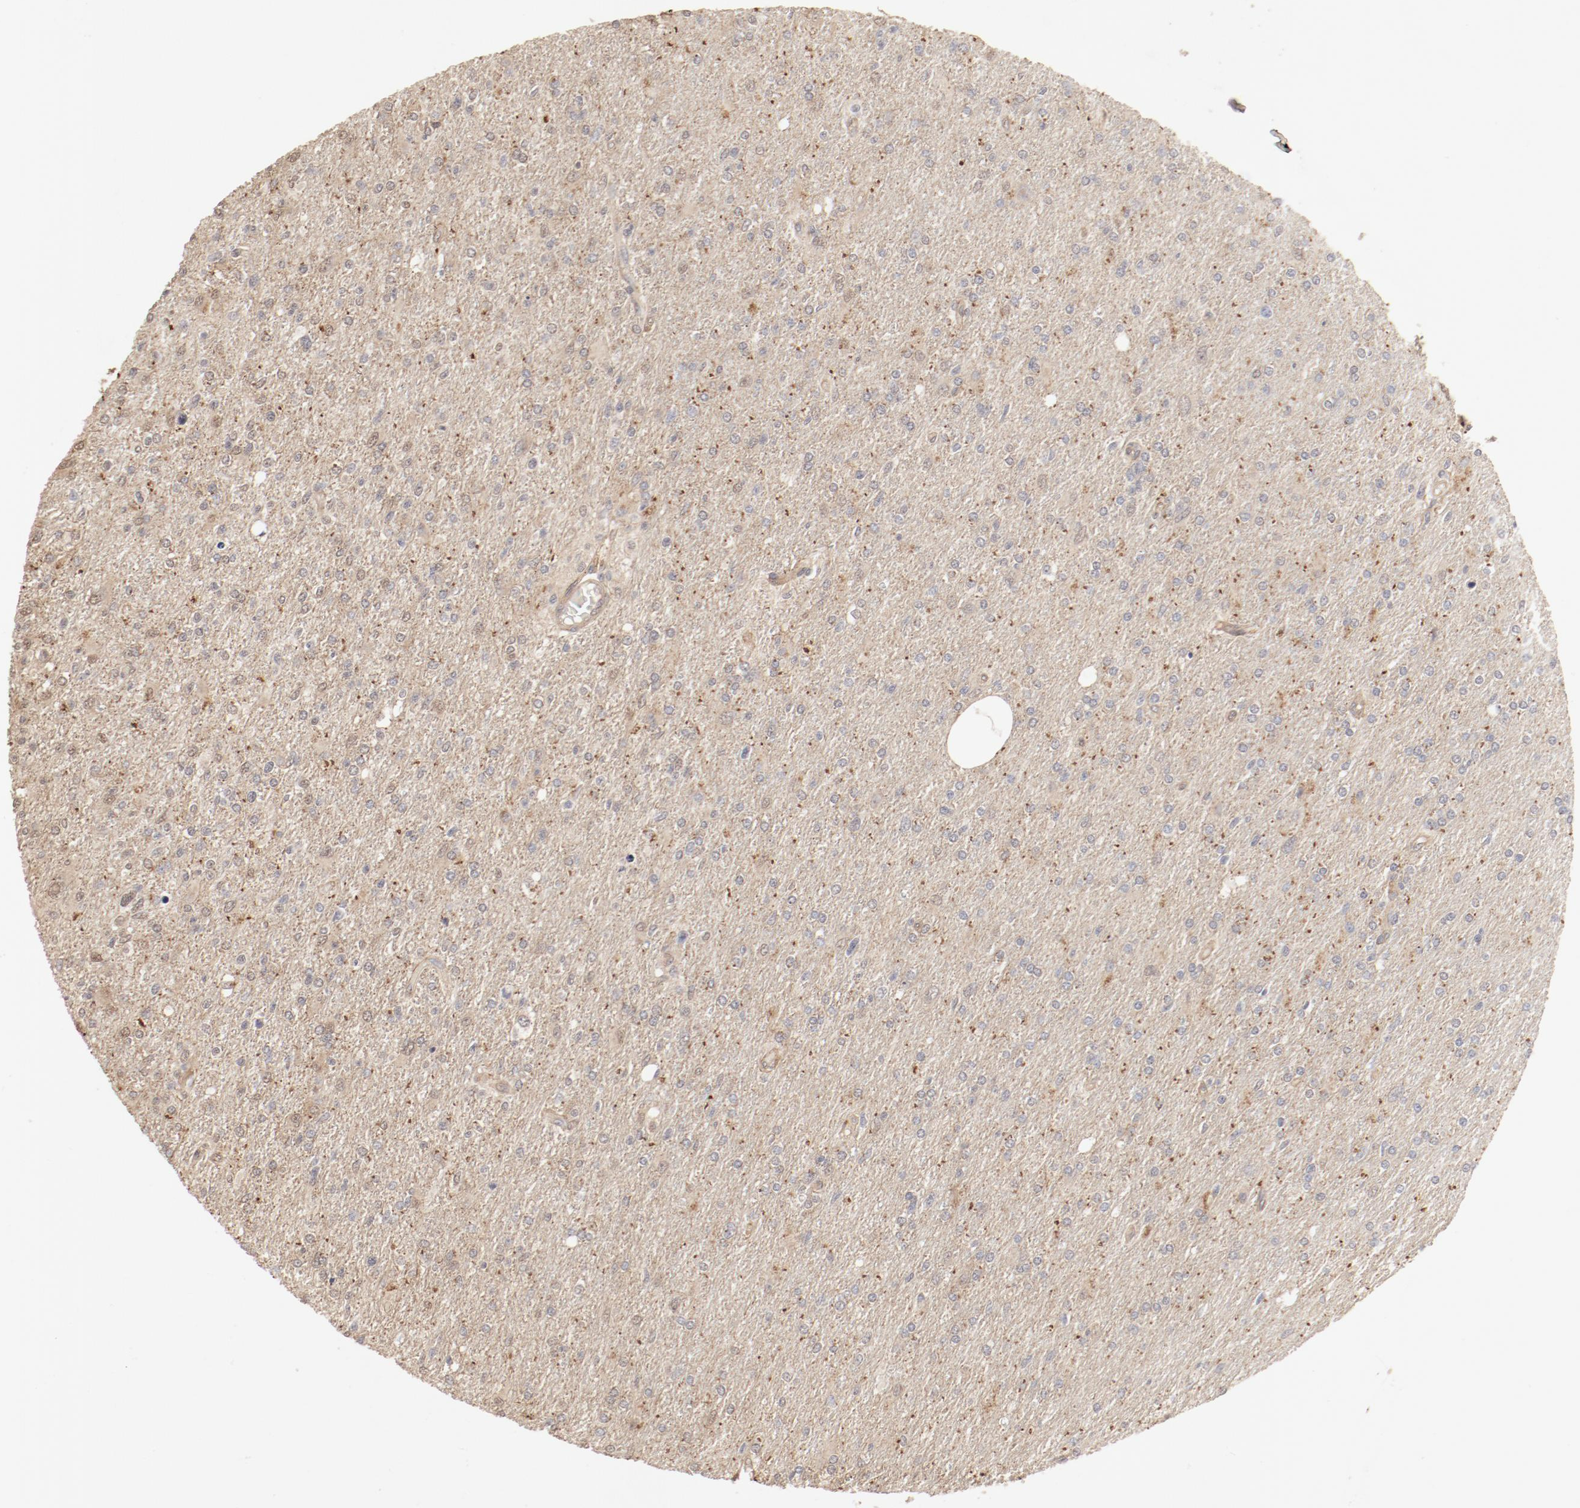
{"staining": {"intensity": "moderate", "quantity": "25%-75%", "location": "cytoplasmic/membranous"}, "tissue": "glioma", "cell_type": "Tumor cells", "image_type": "cancer", "snomed": [{"axis": "morphology", "description": "Glioma, malignant, High grade"}, {"axis": "topography", "description": "Cerebral cortex"}], "caption": "Tumor cells exhibit medium levels of moderate cytoplasmic/membranous positivity in approximately 25%-75% of cells in human glioma.", "gene": "IL3RA", "patient": {"sex": "male", "age": 76}}